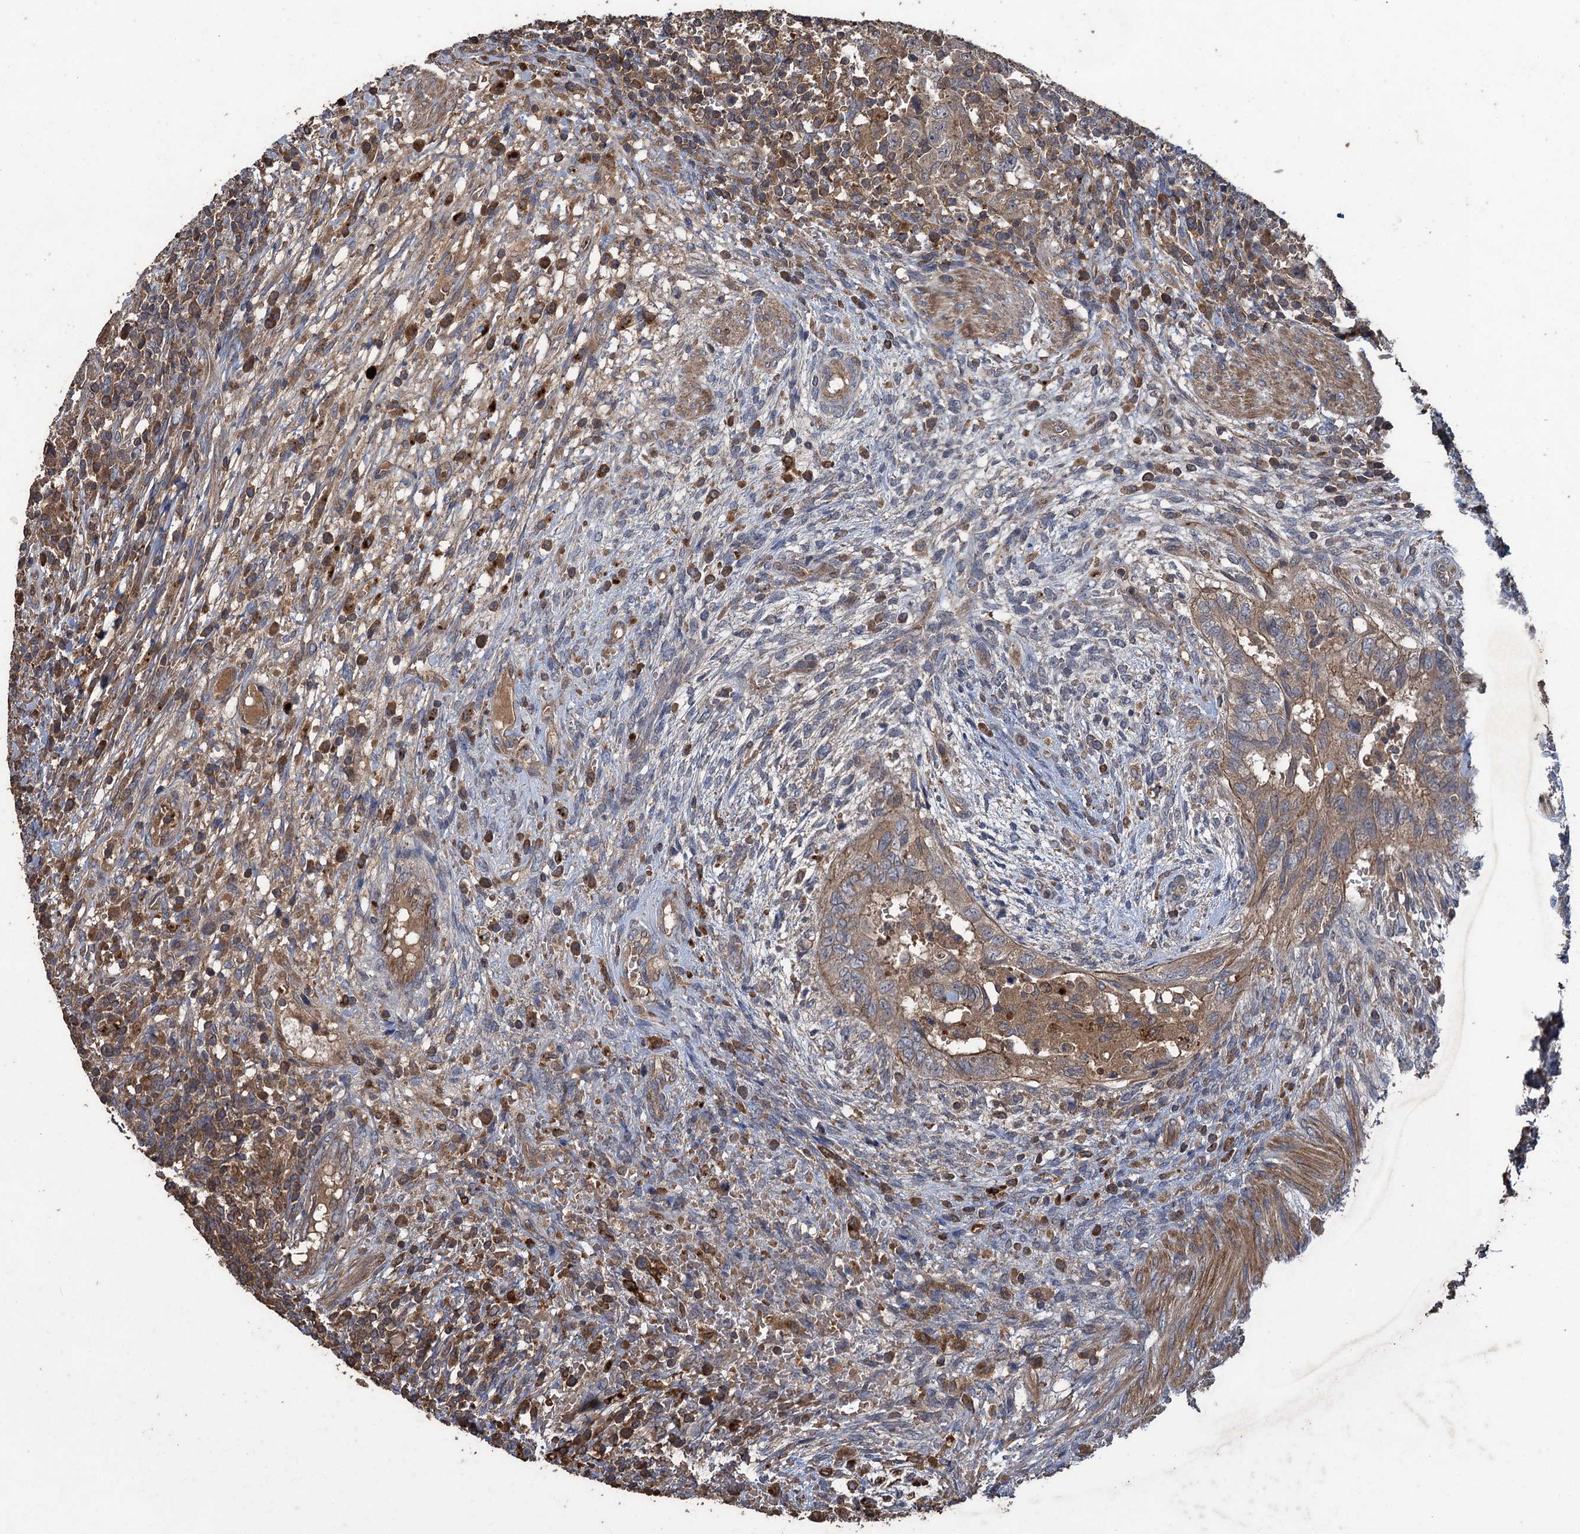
{"staining": {"intensity": "weak", "quantity": ">75%", "location": "cytoplasmic/membranous"}, "tissue": "testis cancer", "cell_type": "Tumor cells", "image_type": "cancer", "snomed": [{"axis": "morphology", "description": "Carcinoma, Embryonal, NOS"}, {"axis": "topography", "description": "Testis"}], "caption": "An IHC micrograph of neoplastic tissue is shown. Protein staining in brown labels weak cytoplasmic/membranous positivity in testis cancer (embryonal carcinoma) within tumor cells.", "gene": "TXNDC11", "patient": {"sex": "male", "age": 26}}